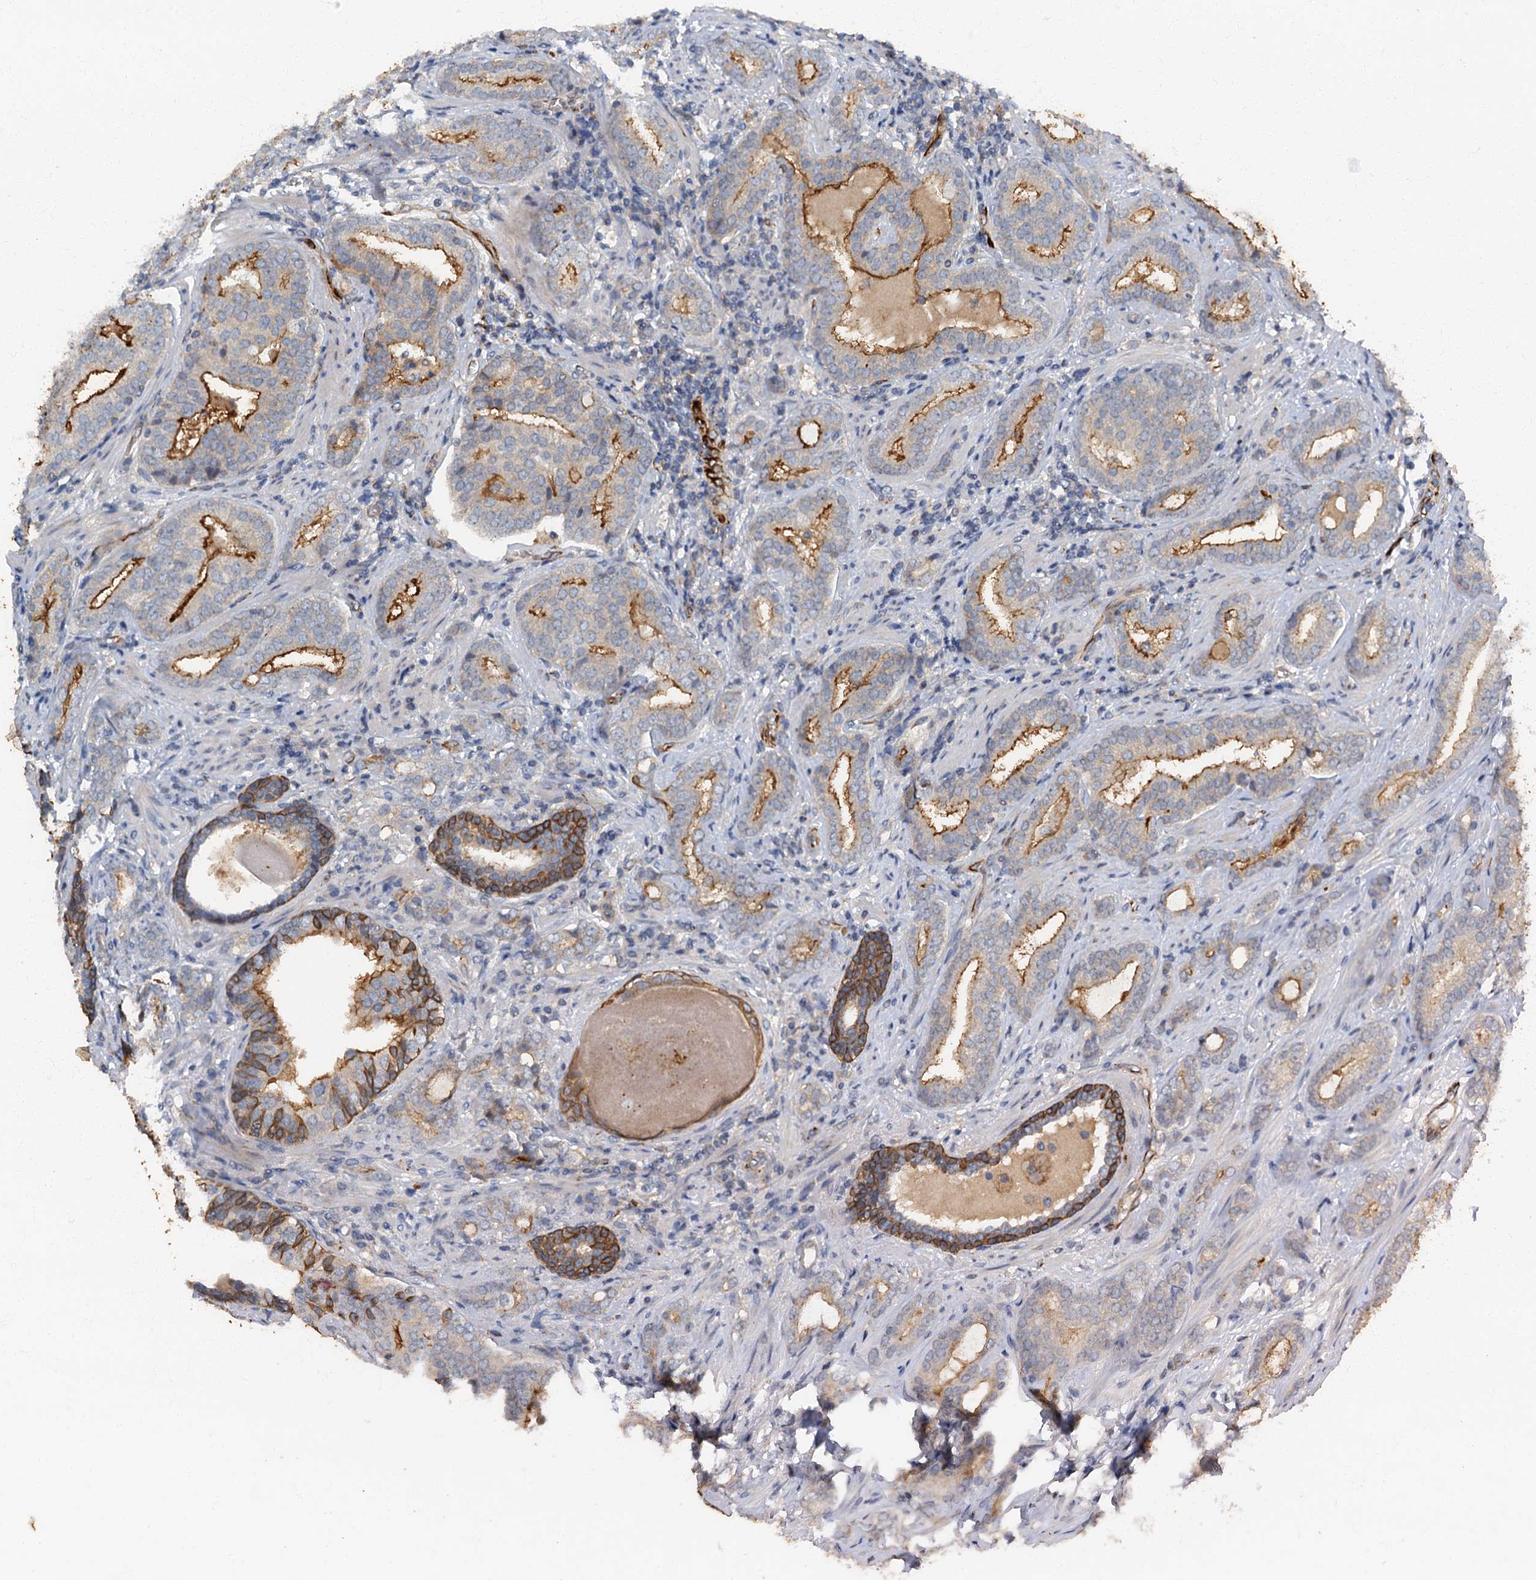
{"staining": {"intensity": "moderate", "quantity": "25%-75%", "location": "cytoplasmic/membranous"}, "tissue": "prostate cancer", "cell_type": "Tumor cells", "image_type": "cancer", "snomed": [{"axis": "morphology", "description": "Adenocarcinoma, High grade"}, {"axis": "topography", "description": "Prostate"}], "caption": "Prostate cancer was stained to show a protein in brown. There is medium levels of moderate cytoplasmic/membranous staining in approximately 25%-75% of tumor cells.", "gene": "ARL11", "patient": {"sex": "male", "age": 63}}